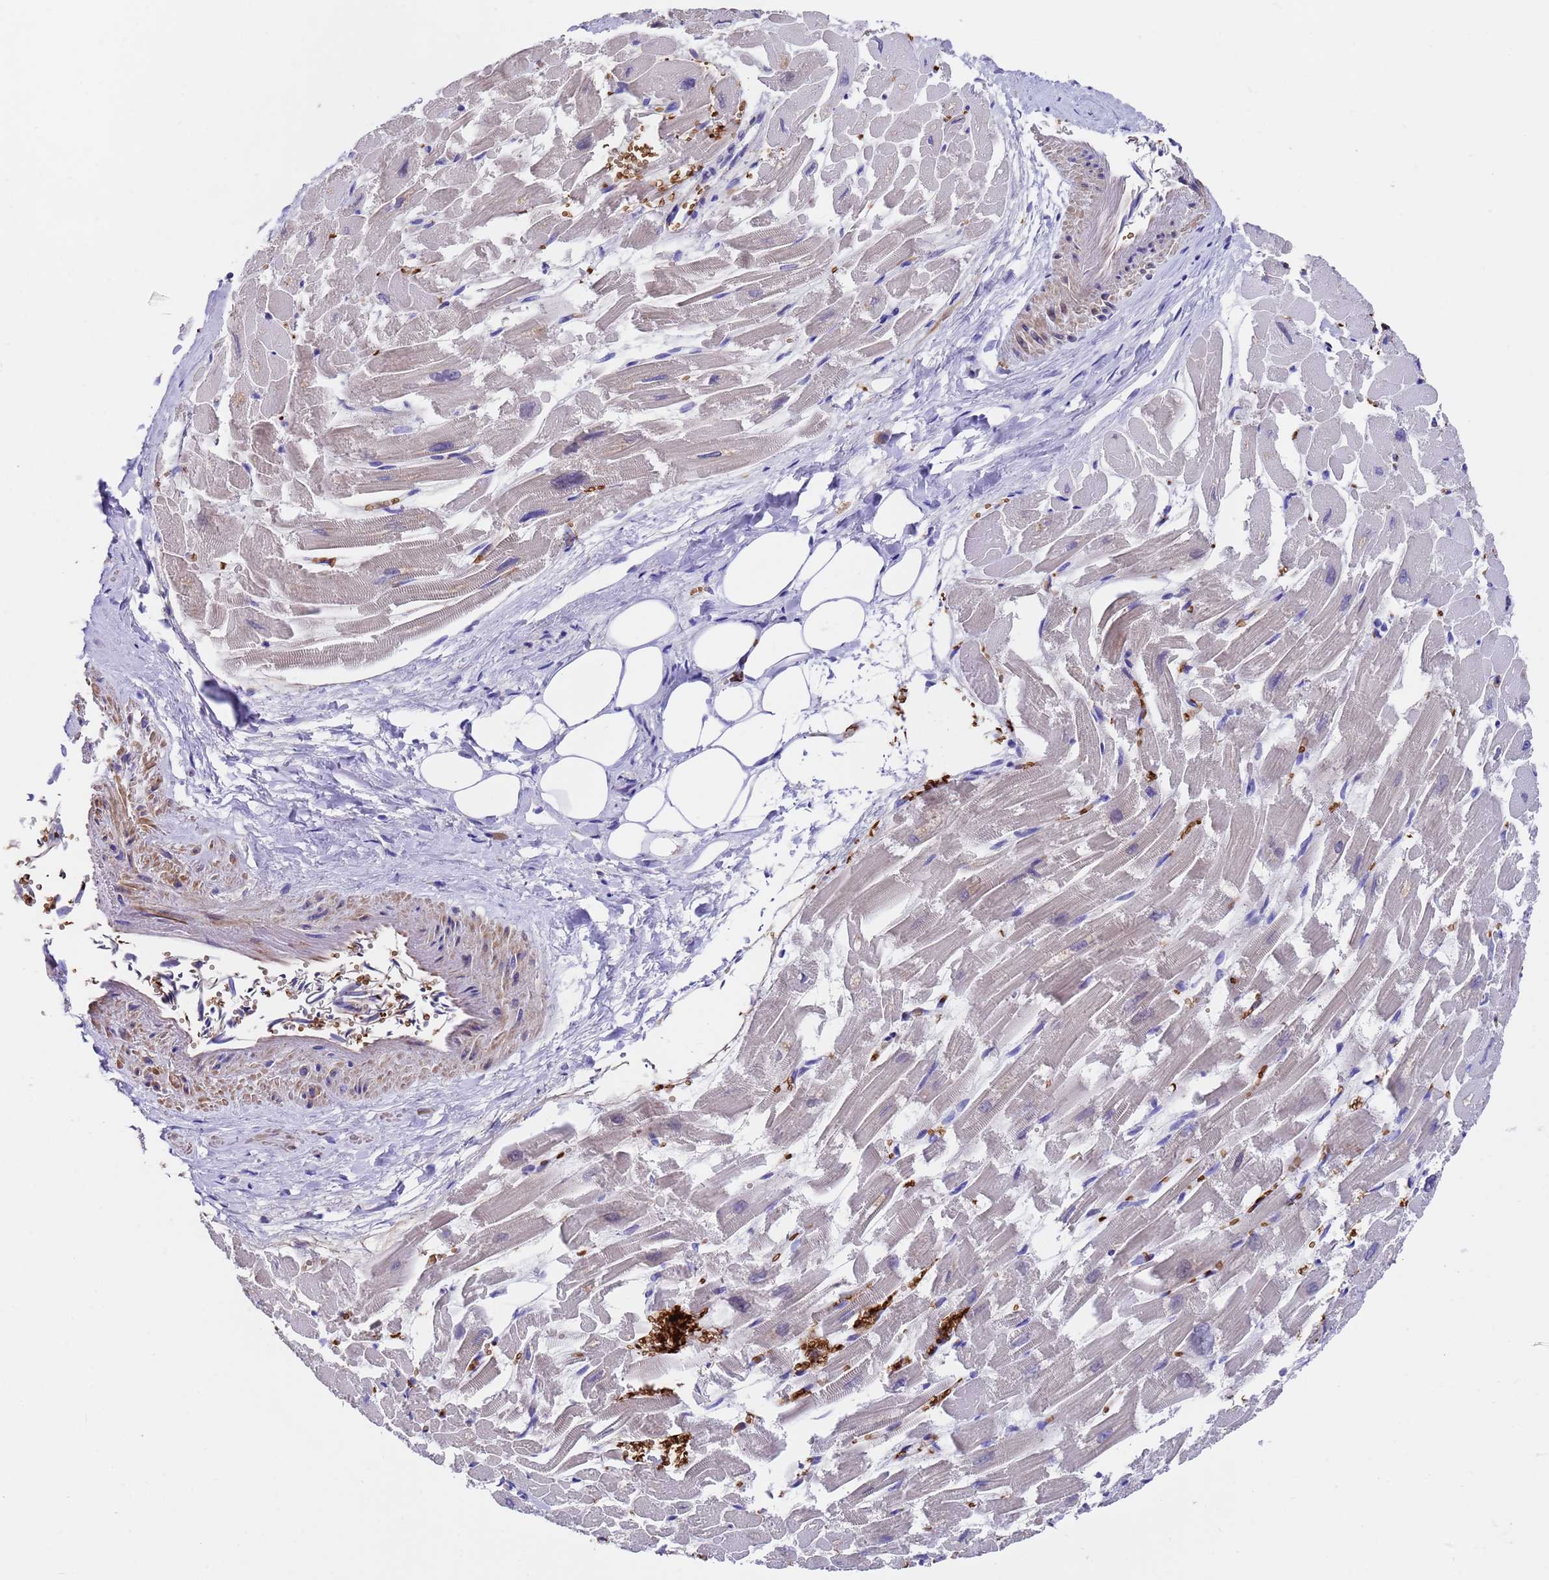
{"staining": {"intensity": "moderate", "quantity": "<25%", "location": "cytoplasmic/membranous"}, "tissue": "heart muscle", "cell_type": "Cardiomyocytes", "image_type": "normal", "snomed": [{"axis": "morphology", "description": "Normal tissue, NOS"}, {"axis": "topography", "description": "Heart"}], "caption": "IHC histopathology image of normal human heart muscle stained for a protein (brown), which reveals low levels of moderate cytoplasmic/membranous staining in about <25% of cardiomyocytes.", "gene": "ELP6", "patient": {"sex": "male", "age": 54}}